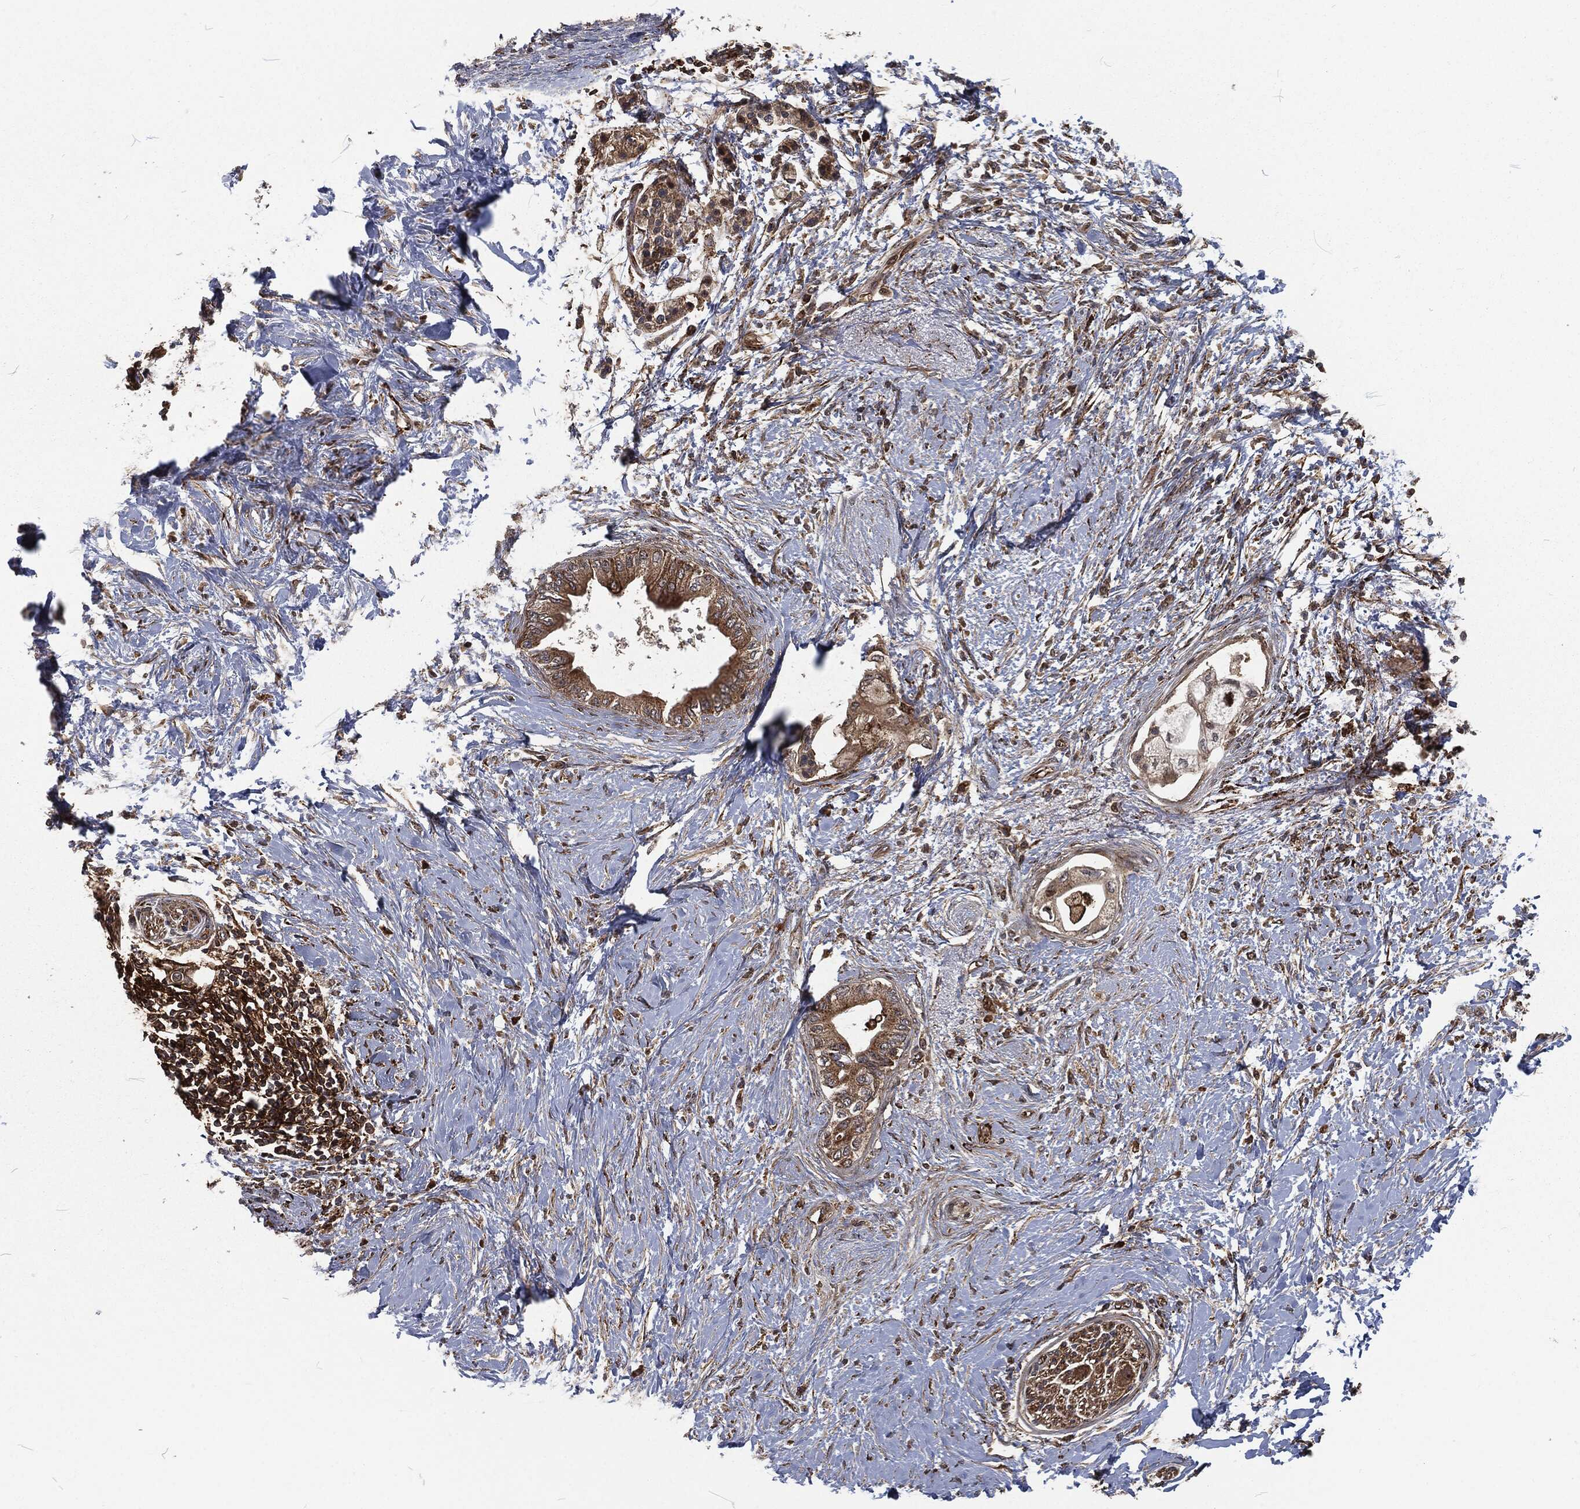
{"staining": {"intensity": "moderate", "quantity": ">75%", "location": "cytoplasmic/membranous"}, "tissue": "pancreatic cancer", "cell_type": "Tumor cells", "image_type": "cancer", "snomed": [{"axis": "morphology", "description": "Normal tissue, NOS"}, {"axis": "morphology", "description": "Adenocarcinoma, NOS"}, {"axis": "topography", "description": "Pancreas"}, {"axis": "topography", "description": "Duodenum"}], "caption": "Immunohistochemical staining of adenocarcinoma (pancreatic) reveals moderate cytoplasmic/membranous protein positivity in approximately >75% of tumor cells.", "gene": "RFTN1", "patient": {"sex": "female", "age": 60}}